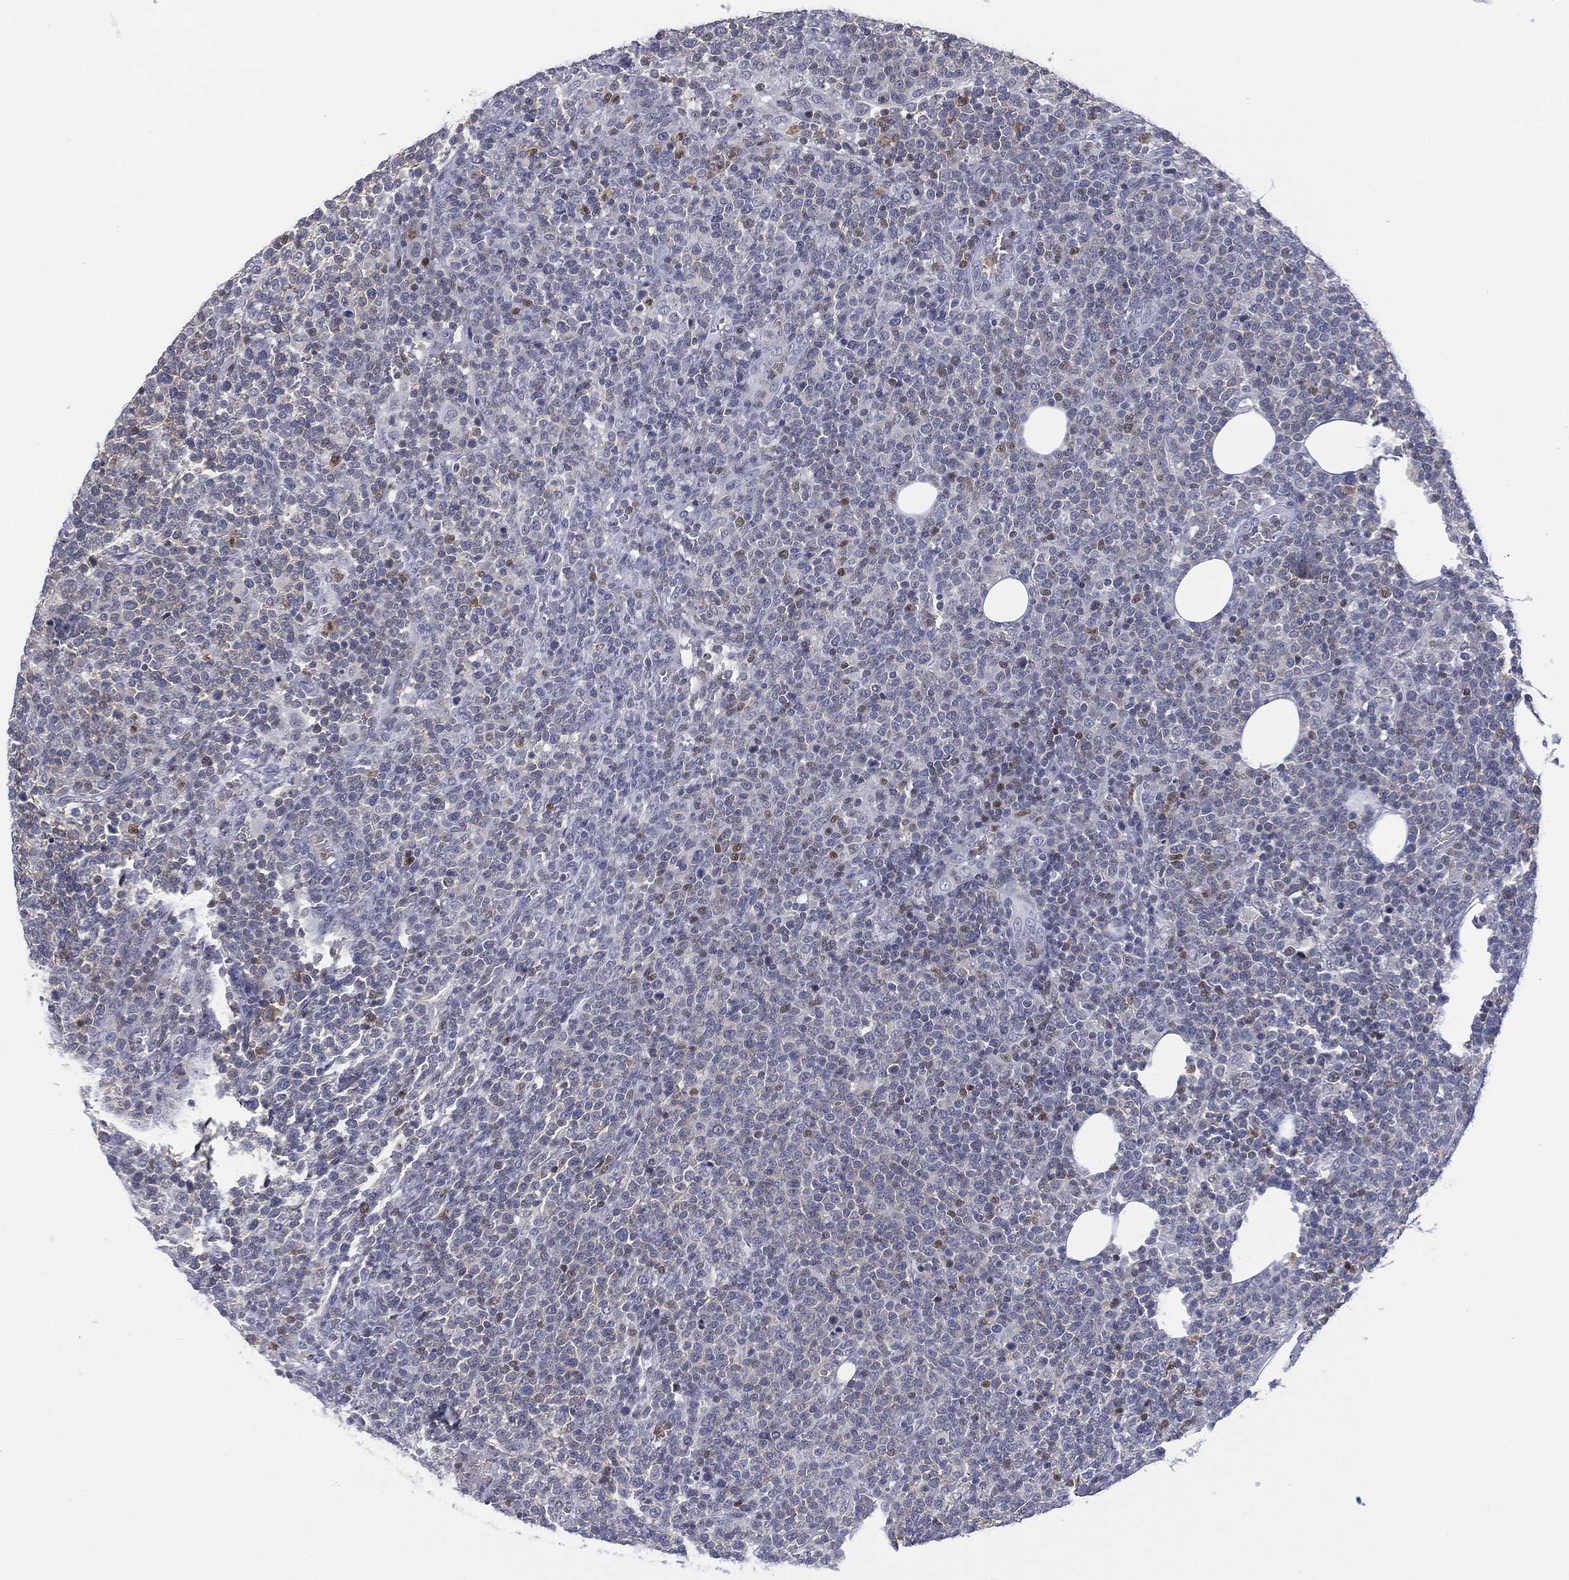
{"staining": {"intensity": "negative", "quantity": "none", "location": "none"}, "tissue": "lymphoma", "cell_type": "Tumor cells", "image_type": "cancer", "snomed": [{"axis": "morphology", "description": "Malignant lymphoma, non-Hodgkin's type, High grade"}, {"axis": "topography", "description": "Lymph node"}], "caption": "A photomicrograph of malignant lymphoma, non-Hodgkin's type (high-grade) stained for a protein reveals no brown staining in tumor cells.", "gene": "ZNF711", "patient": {"sex": "male", "age": 61}}